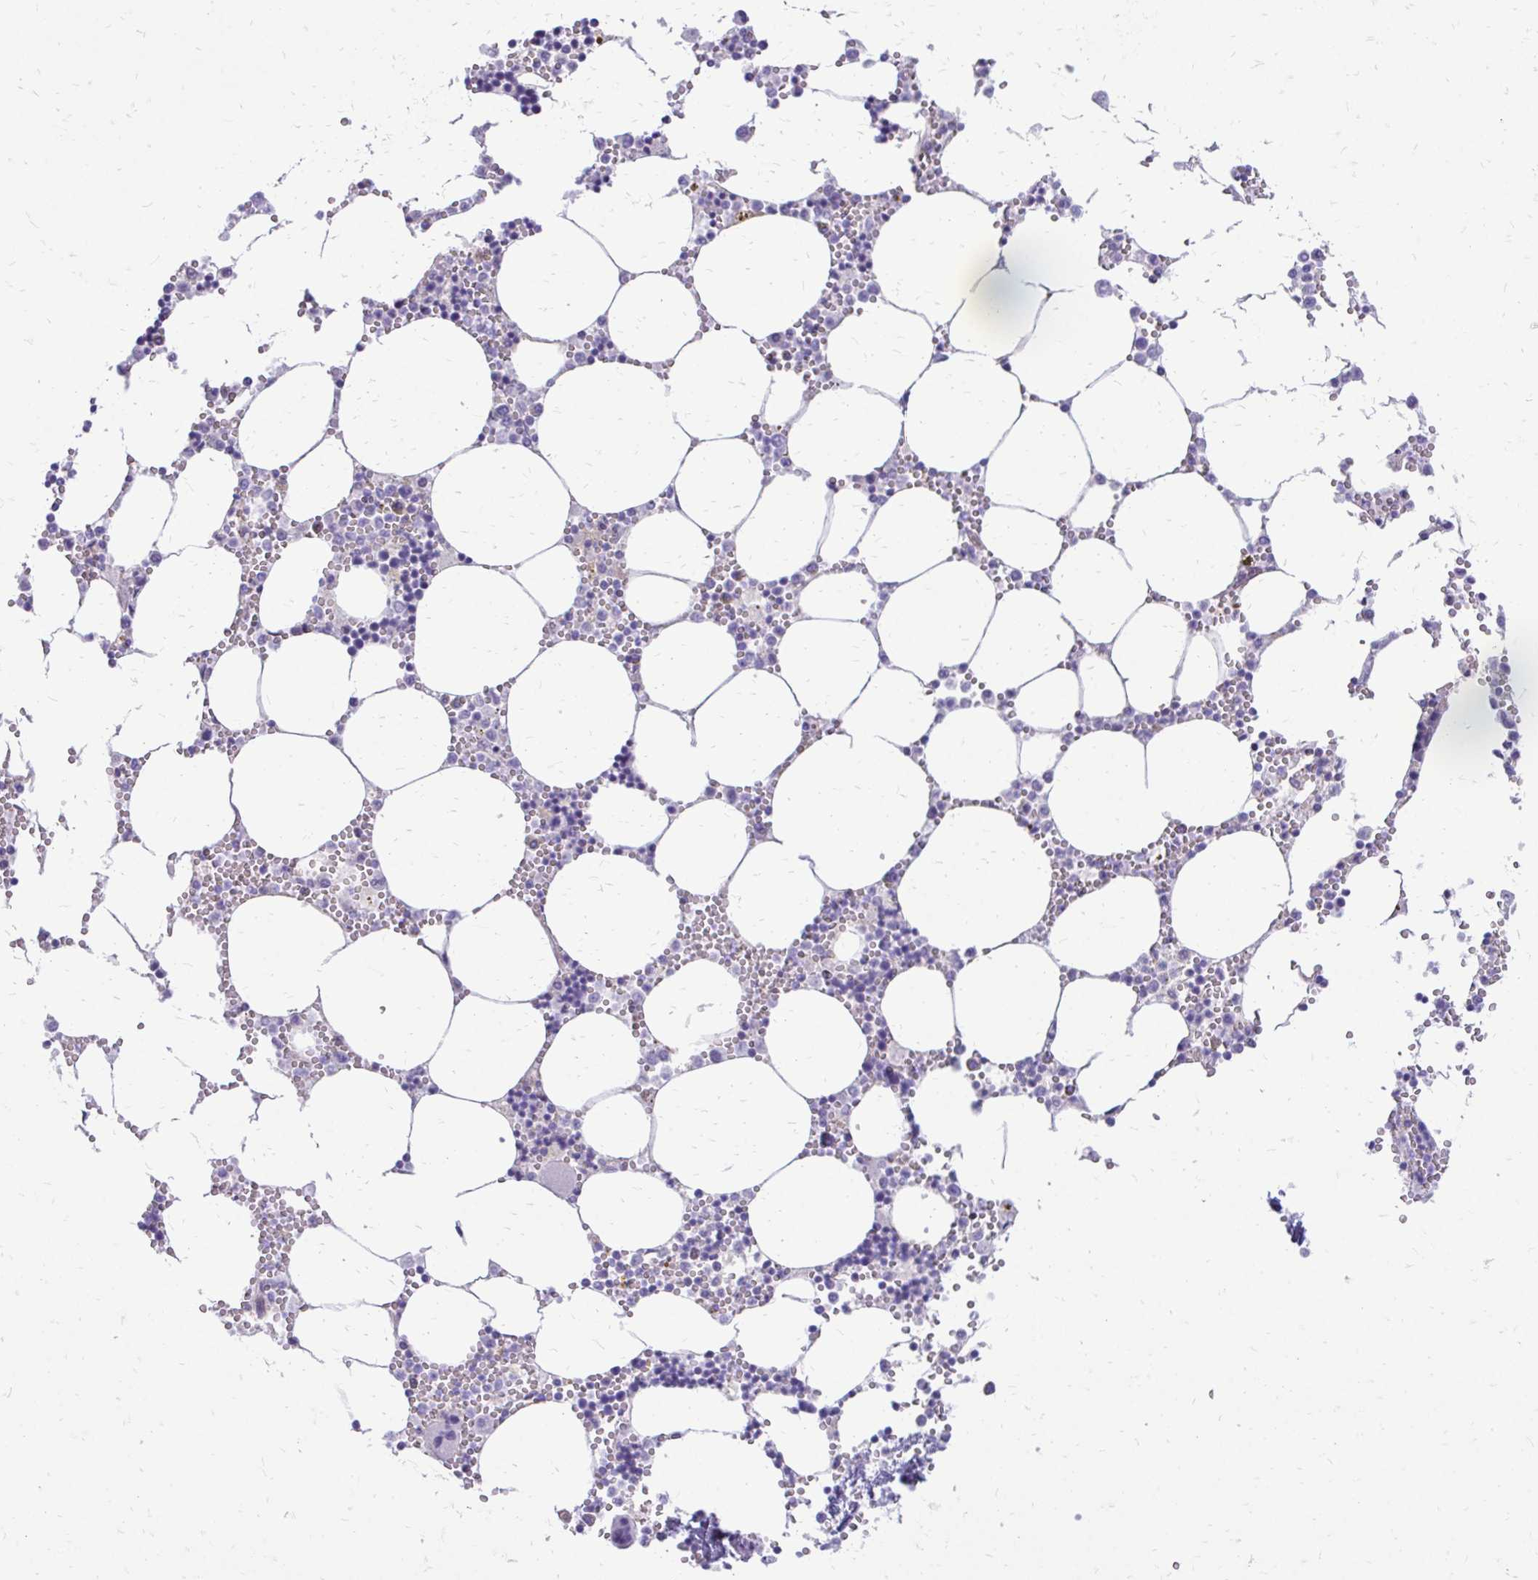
{"staining": {"intensity": "negative", "quantity": "none", "location": "none"}, "tissue": "bone marrow", "cell_type": "Hematopoietic cells", "image_type": "normal", "snomed": [{"axis": "morphology", "description": "Normal tissue, NOS"}, {"axis": "topography", "description": "Bone marrow"}], "caption": "DAB immunohistochemical staining of benign bone marrow exhibits no significant positivity in hematopoietic cells.", "gene": "SIGLEC11", "patient": {"sex": "male", "age": 54}}